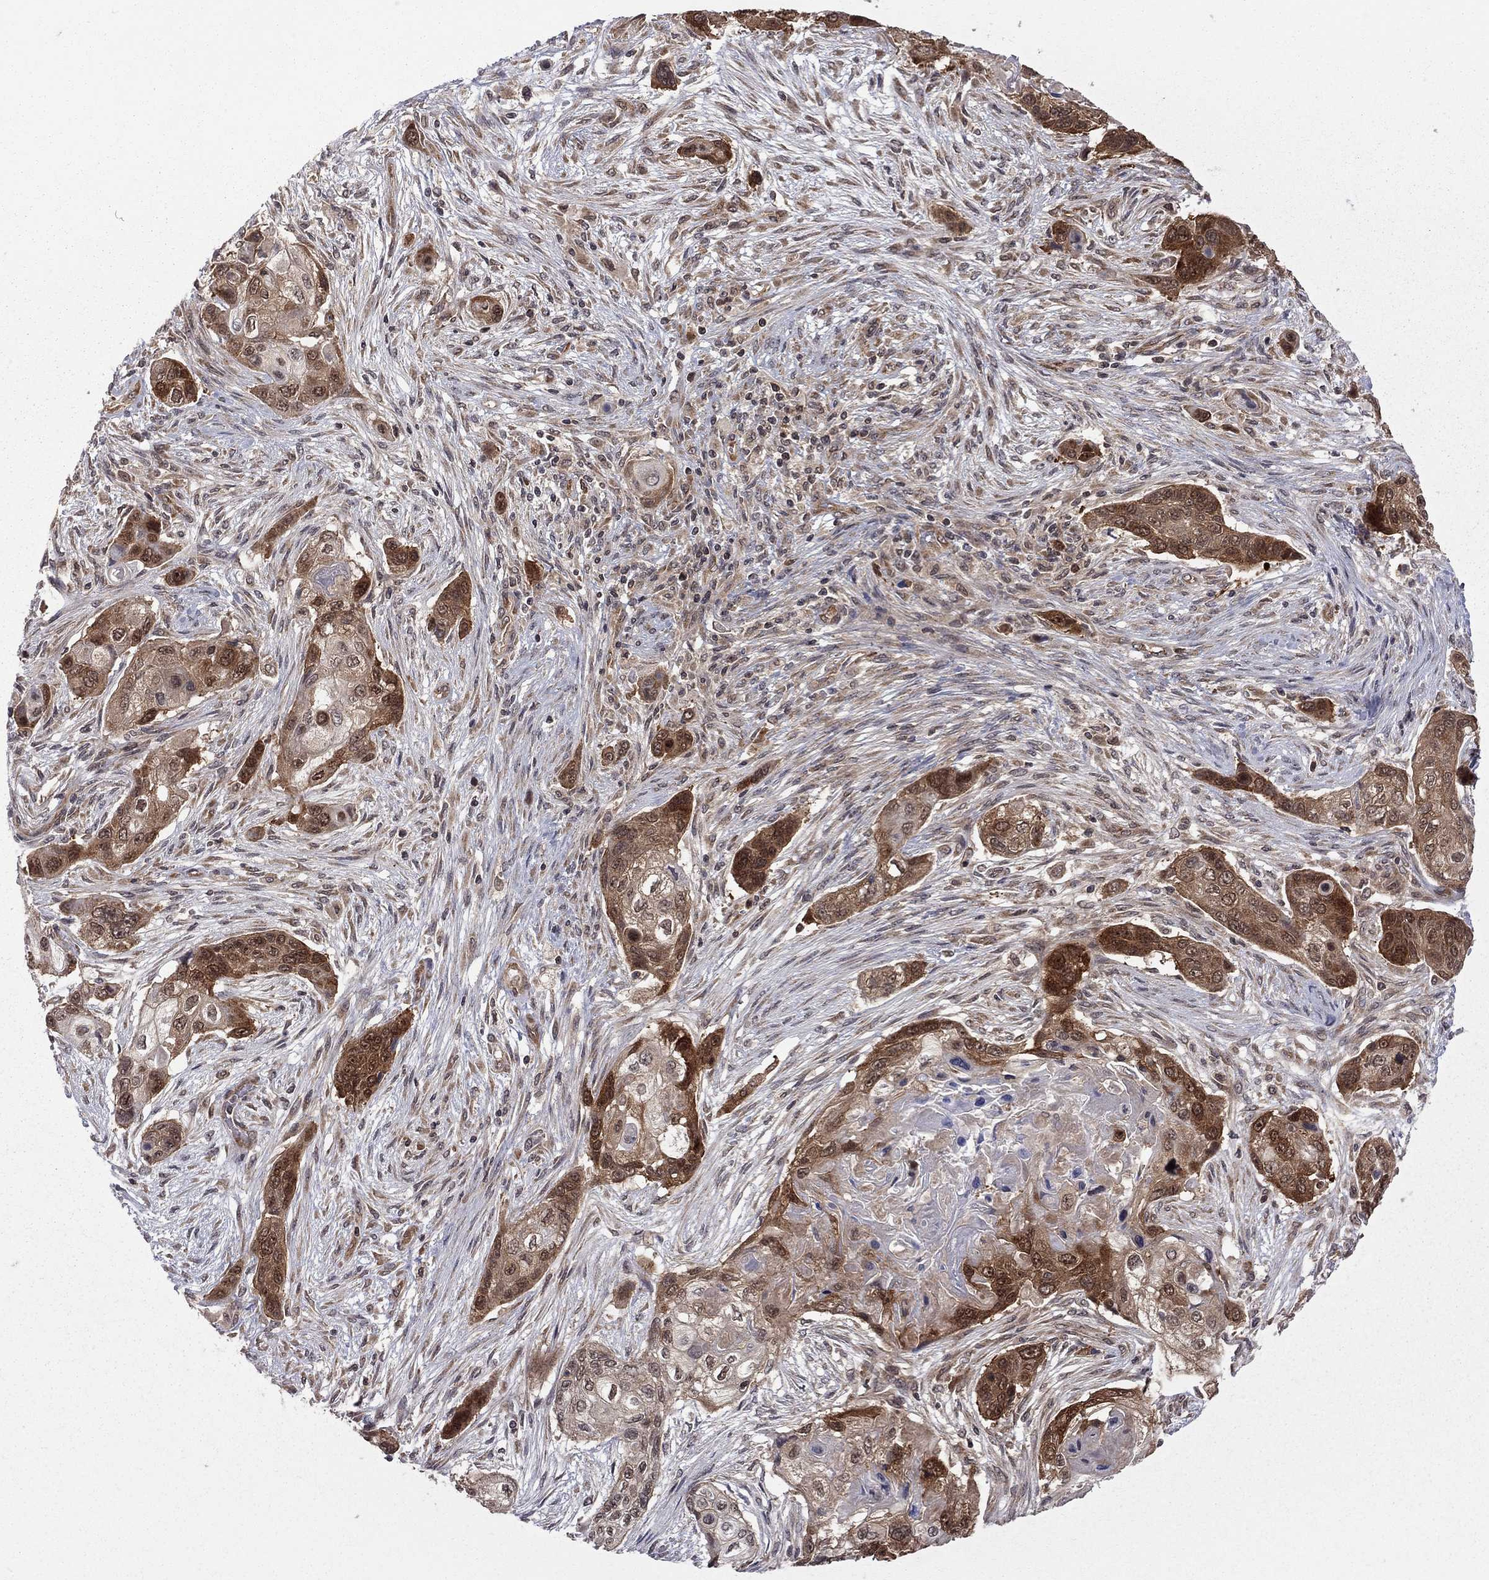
{"staining": {"intensity": "strong", "quantity": ">75%", "location": "cytoplasmic/membranous"}, "tissue": "lung cancer", "cell_type": "Tumor cells", "image_type": "cancer", "snomed": [{"axis": "morphology", "description": "Squamous cell carcinoma, NOS"}, {"axis": "topography", "description": "Lung"}], "caption": "High-power microscopy captured an immunohistochemistry (IHC) micrograph of lung squamous cell carcinoma, revealing strong cytoplasmic/membranous staining in approximately >75% of tumor cells.", "gene": "NAA50", "patient": {"sex": "male", "age": 69}}